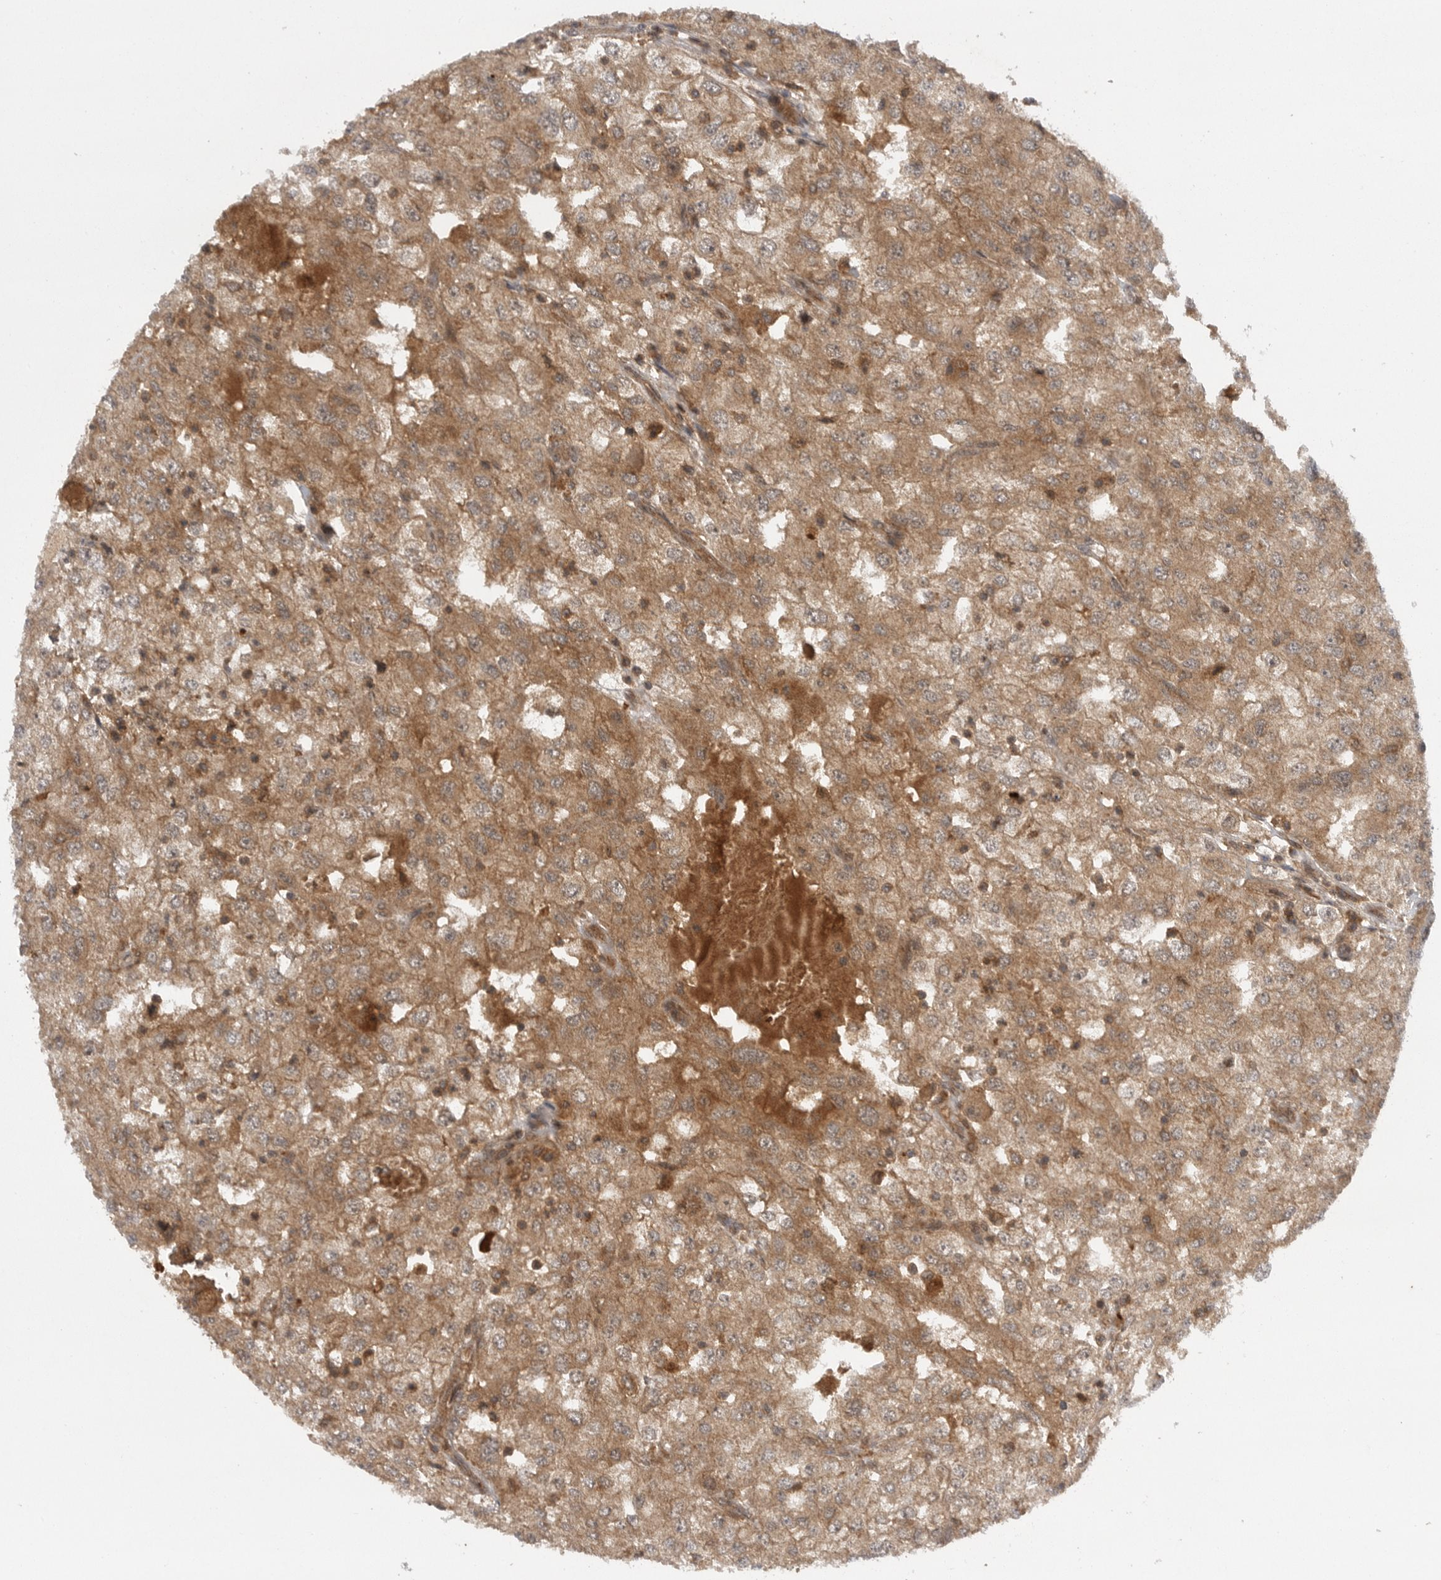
{"staining": {"intensity": "moderate", "quantity": ">75%", "location": "cytoplasmic/membranous"}, "tissue": "renal cancer", "cell_type": "Tumor cells", "image_type": "cancer", "snomed": [{"axis": "morphology", "description": "Adenocarcinoma, NOS"}, {"axis": "topography", "description": "Kidney"}], "caption": "The histopathology image exhibits a brown stain indicating the presence of a protein in the cytoplasmic/membranous of tumor cells in renal cancer (adenocarcinoma). Using DAB (brown) and hematoxylin (blue) stains, captured at high magnification using brightfield microscopy.", "gene": "PRDX4", "patient": {"sex": "female", "age": 54}}